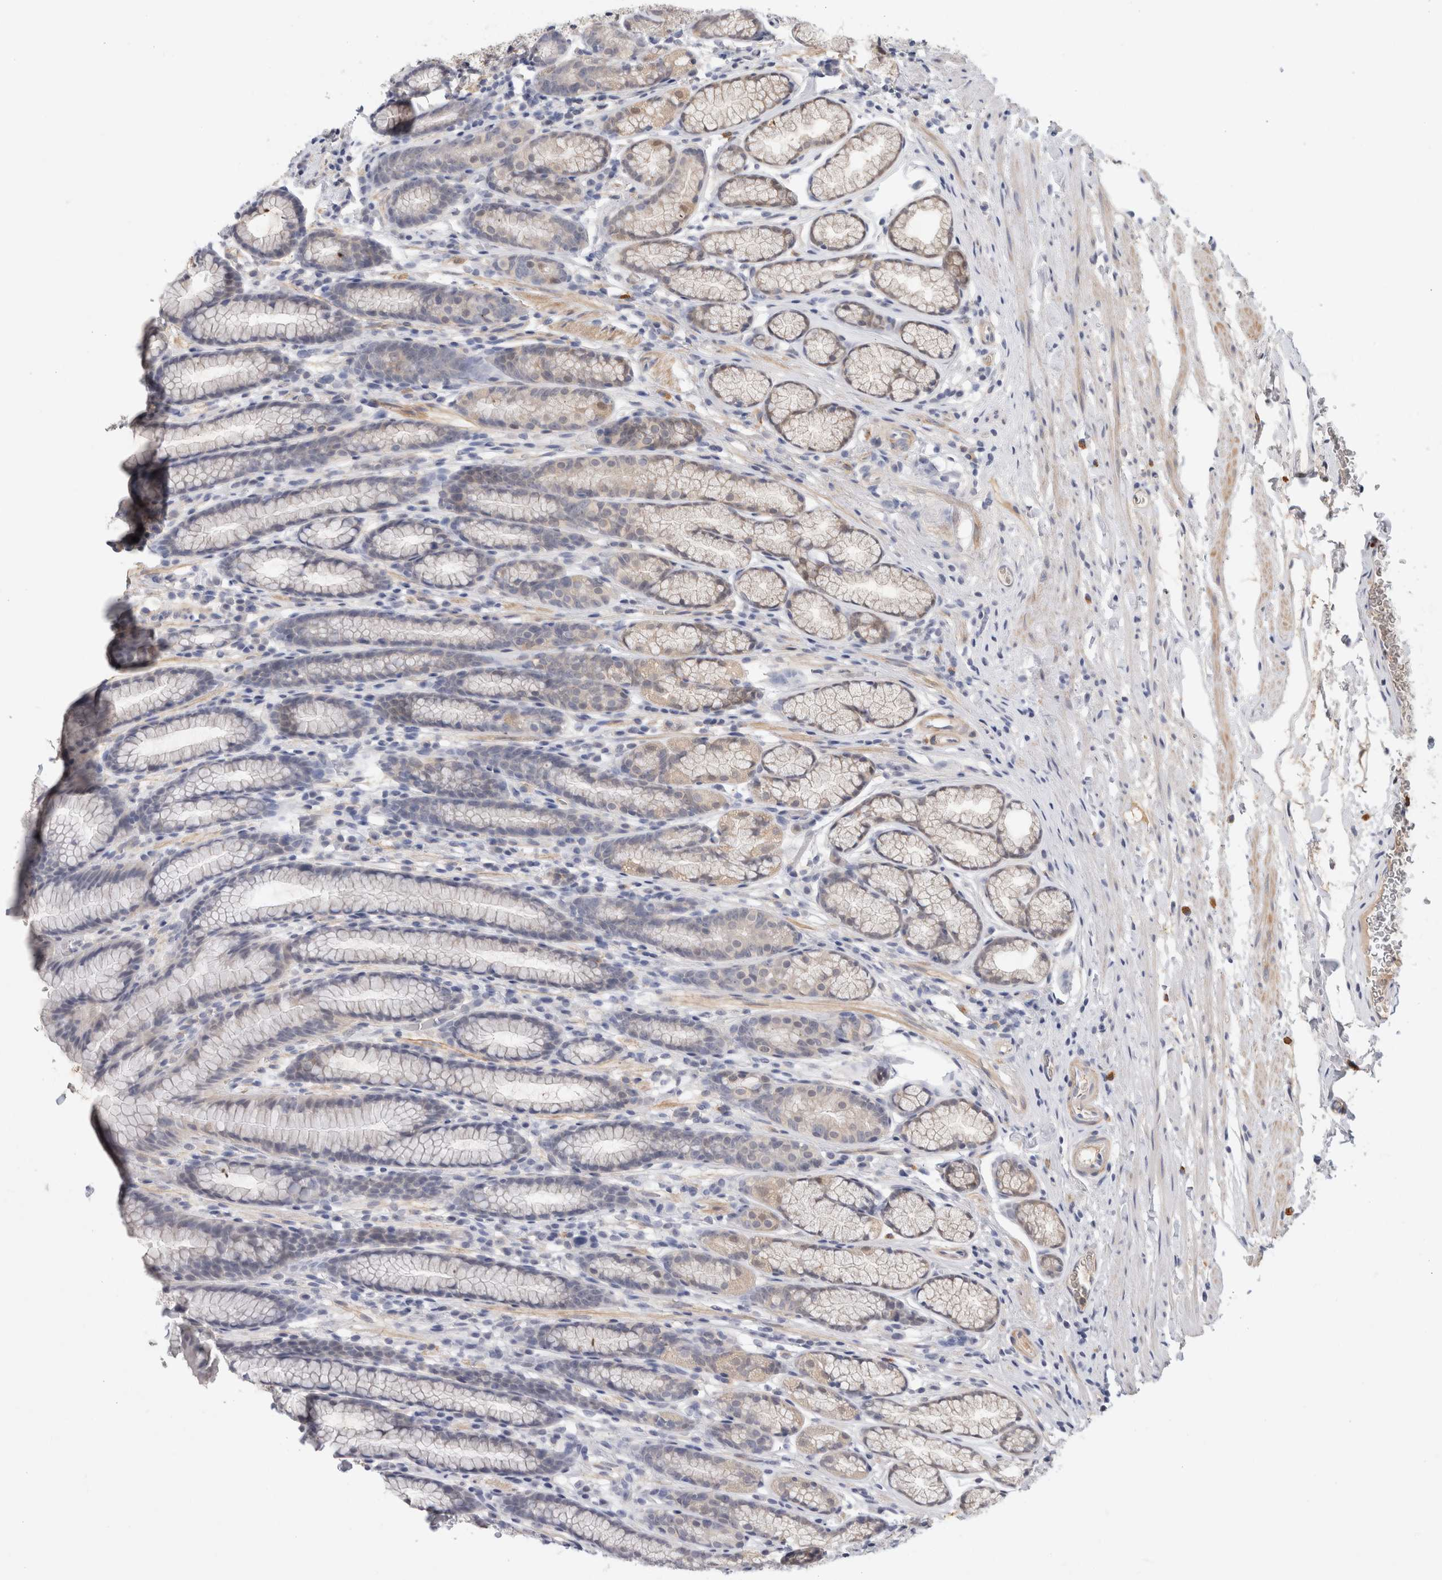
{"staining": {"intensity": "weak", "quantity": "<25%", "location": "cytoplasmic/membranous"}, "tissue": "stomach", "cell_type": "Glandular cells", "image_type": "normal", "snomed": [{"axis": "morphology", "description": "Normal tissue, NOS"}, {"axis": "topography", "description": "Stomach"}], "caption": "High magnification brightfield microscopy of unremarkable stomach stained with DAB (3,3'-diaminobenzidine) (brown) and counterstained with hematoxylin (blue): glandular cells show no significant staining.", "gene": "PGM1", "patient": {"sex": "male", "age": 42}}